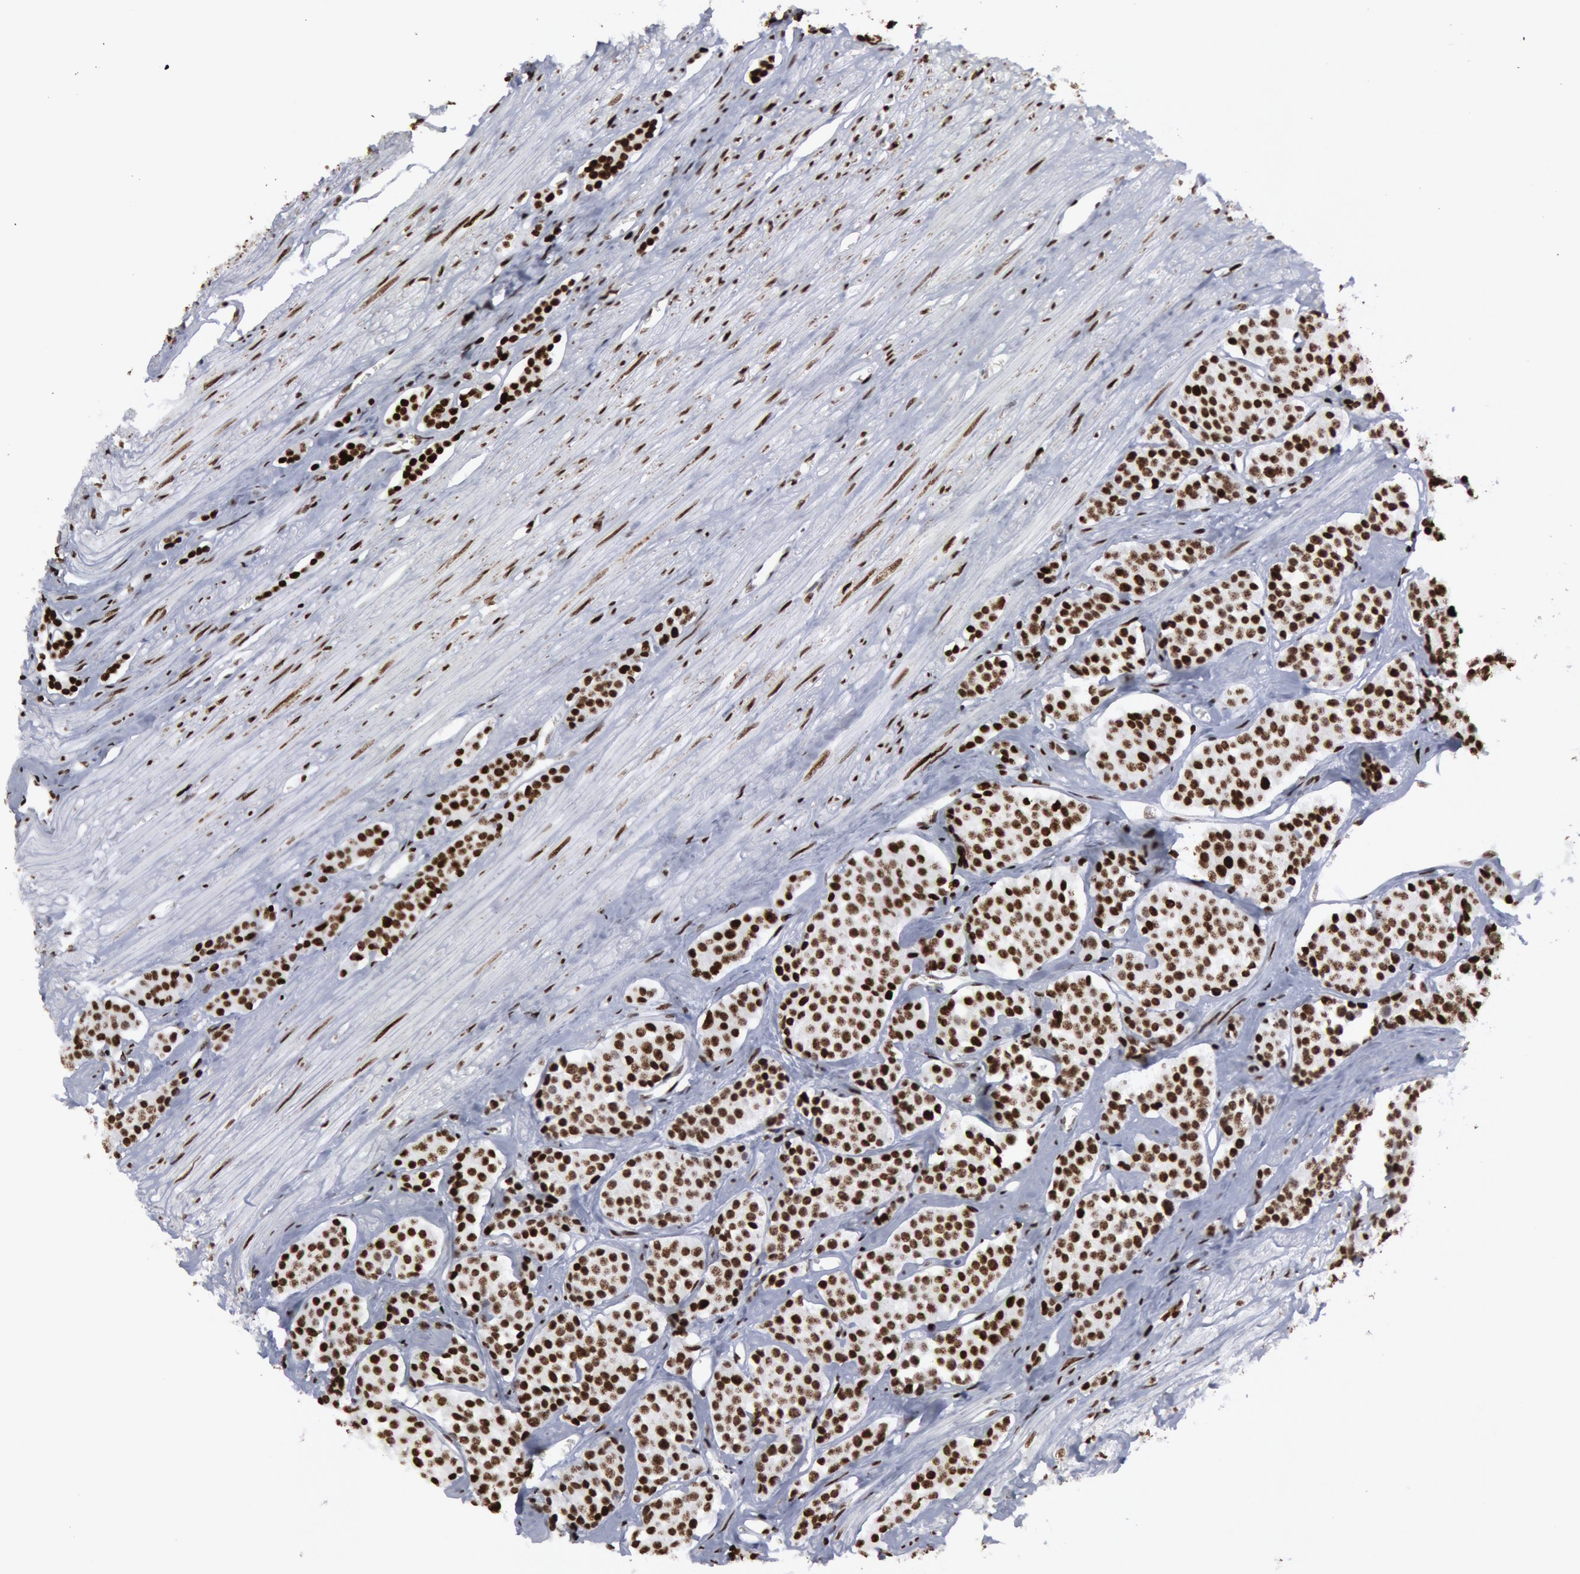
{"staining": {"intensity": "moderate", "quantity": ">75%", "location": "nuclear"}, "tissue": "carcinoid", "cell_type": "Tumor cells", "image_type": "cancer", "snomed": [{"axis": "morphology", "description": "Carcinoid, malignant, NOS"}, {"axis": "topography", "description": "Small intestine"}], "caption": "The image demonstrates staining of carcinoid (malignant), revealing moderate nuclear protein positivity (brown color) within tumor cells. (DAB = brown stain, brightfield microscopy at high magnification).", "gene": "MECP2", "patient": {"sex": "male", "age": 60}}